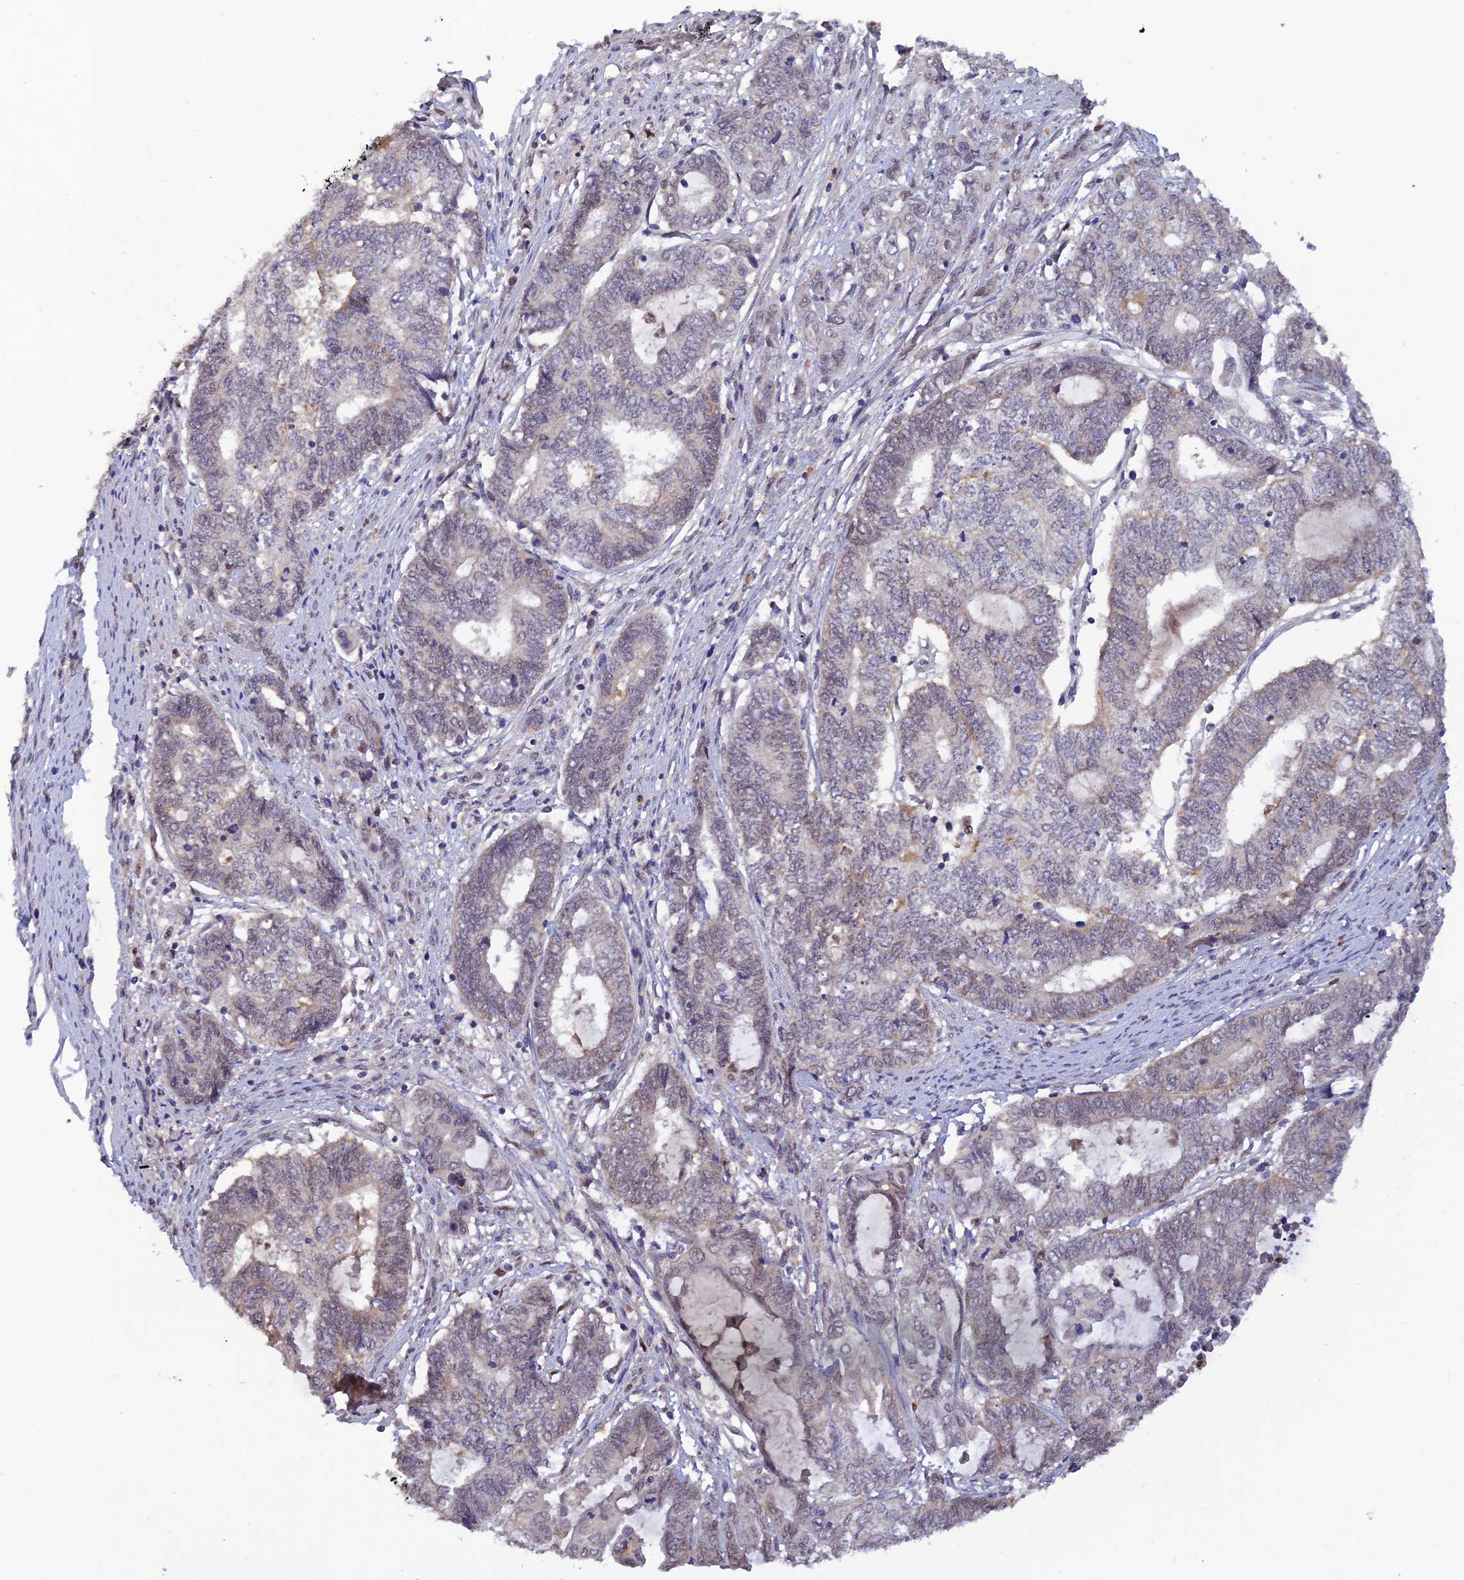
{"staining": {"intensity": "weak", "quantity": "<25%", "location": "nuclear"}, "tissue": "endometrial cancer", "cell_type": "Tumor cells", "image_type": "cancer", "snomed": [{"axis": "morphology", "description": "Adenocarcinoma, NOS"}, {"axis": "topography", "description": "Uterus"}, {"axis": "topography", "description": "Endometrium"}], "caption": "The immunohistochemistry (IHC) photomicrograph has no significant staining in tumor cells of endometrial cancer tissue. (Immunohistochemistry, brightfield microscopy, high magnification).", "gene": "FASTKD5", "patient": {"sex": "female", "age": 70}}